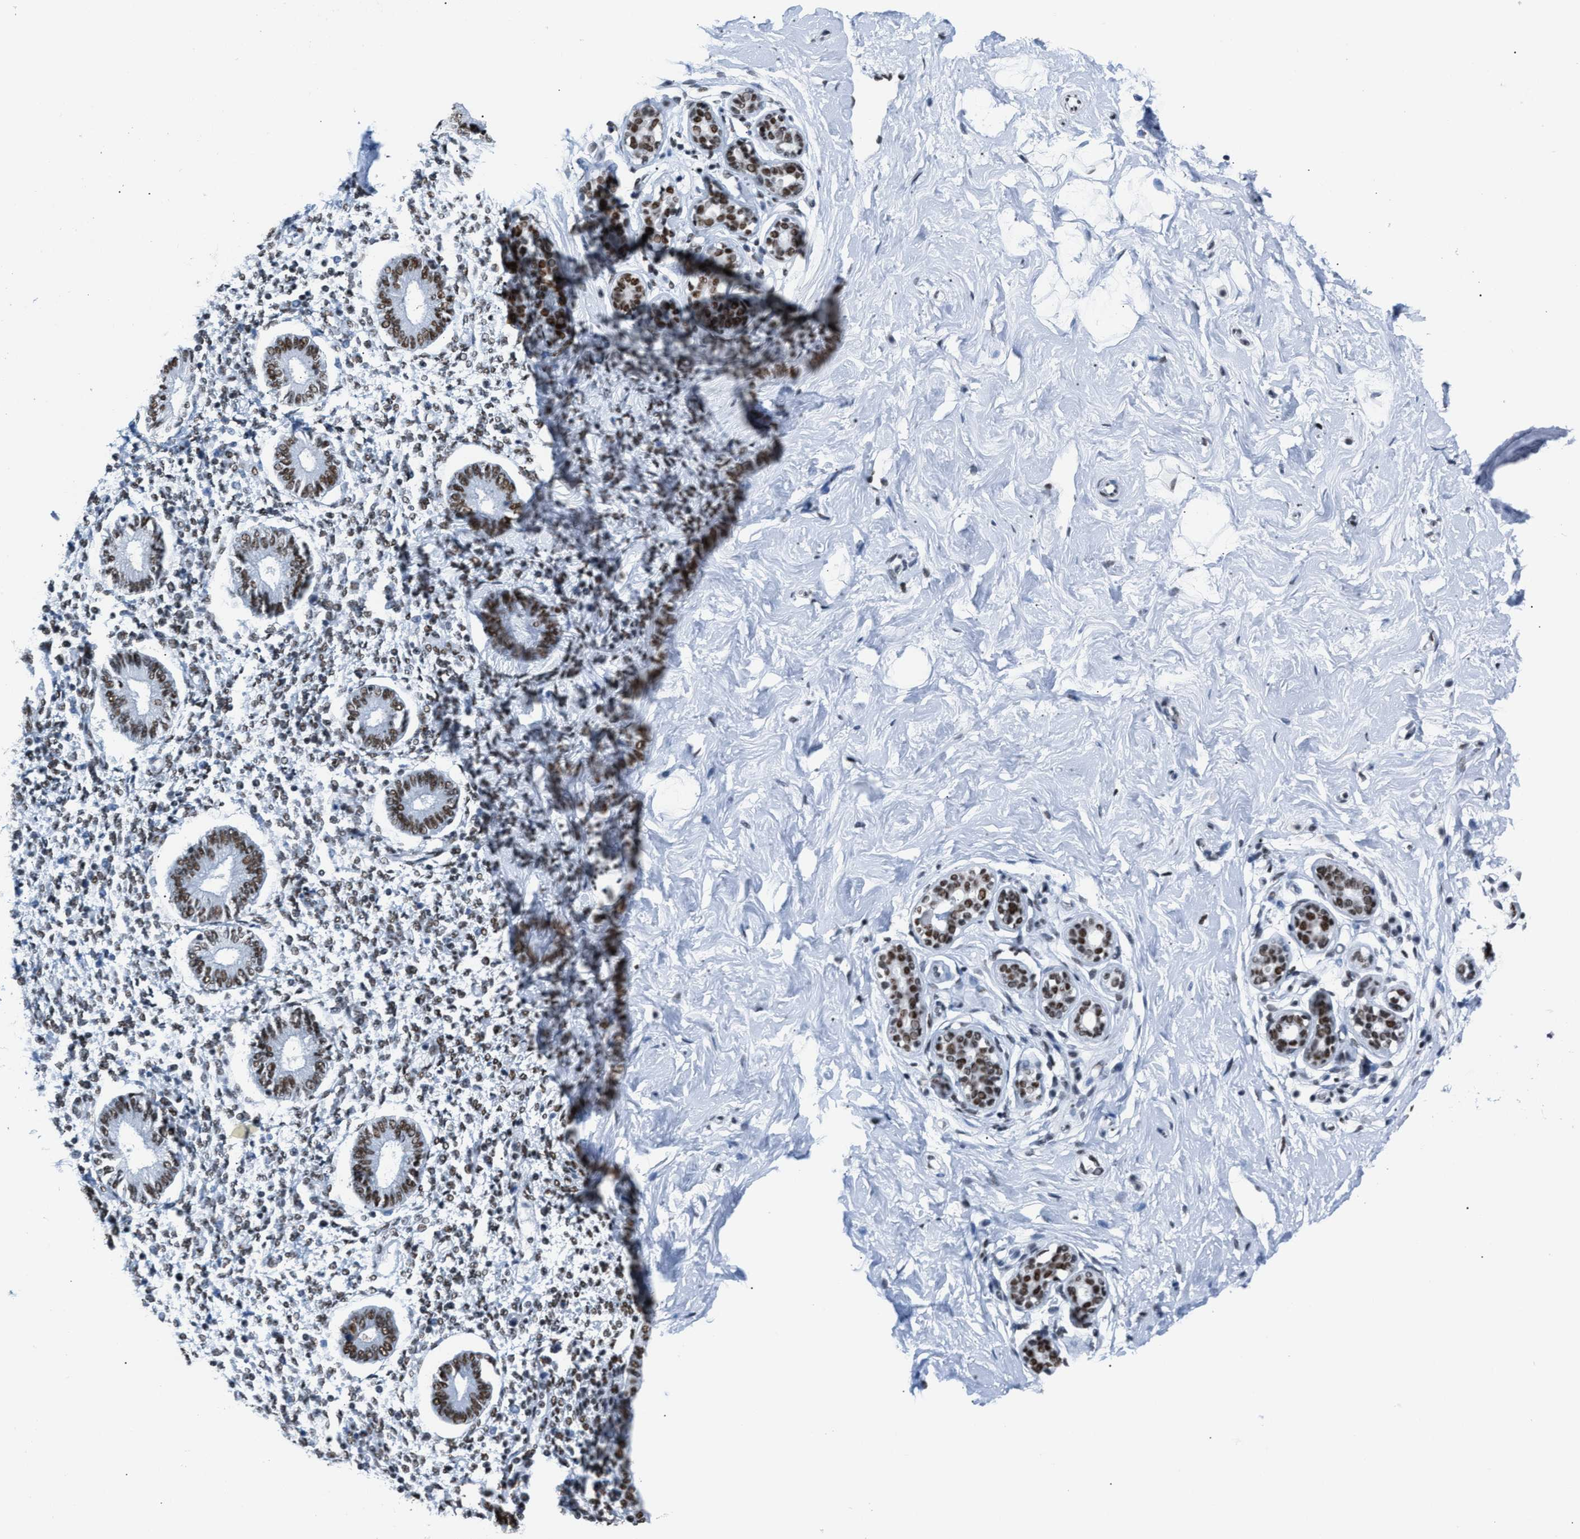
{"staining": {"intensity": "weak", "quantity": "25%-75%", "location": "nuclear"}, "tissue": "endometrium", "cell_type": "Cells in endometrial stroma", "image_type": "normal", "snomed": [{"axis": "morphology", "description": "Normal tissue, NOS"}, {"axis": "topography", "description": "Endometrium"}], "caption": "Immunohistochemical staining of unremarkable human endometrium reveals 25%-75% levels of weak nuclear protein positivity in about 25%-75% of cells in endometrial stroma. Using DAB (brown) and hematoxylin (blue) stains, captured at high magnification using brightfield microscopy.", "gene": "CCAR2", "patient": {"sex": "female", "age": 50}}